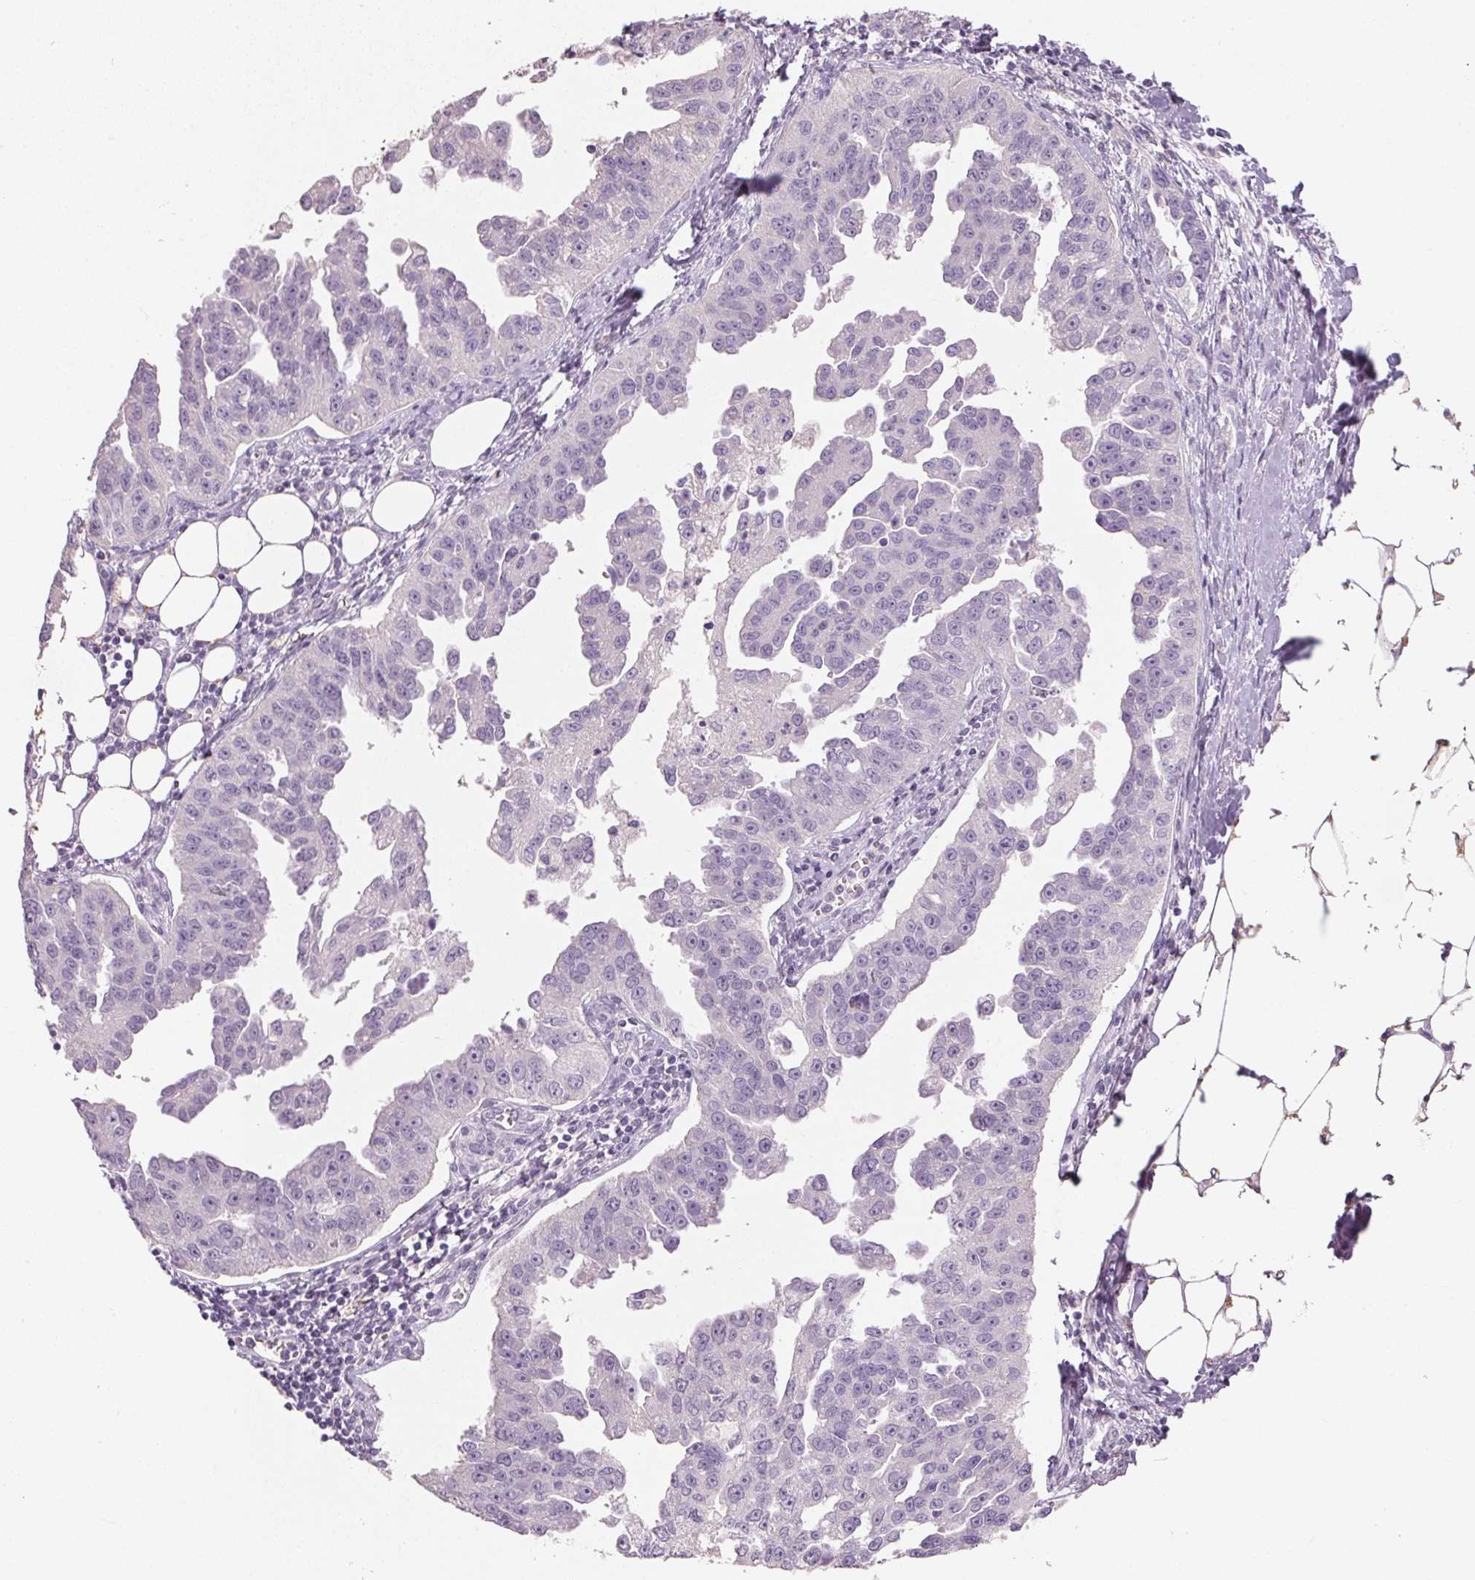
{"staining": {"intensity": "negative", "quantity": "none", "location": "none"}, "tissue": "ovarian cancer", "cell_type": "Tumor cells", "image_type": "cancer", "snomed": [{"axis": "morphology", "description": "Cystadenocarcinoma, serous, NOS"}, {"axis": "topography", "description": "Ovary"}], "caption": "Ovarian cancer (serous cystadenocarcinoma) stained for a protein using immunohistochemistry (IHC) reveals no staining tumor cells.", "gene": "HSD17B1", "patient": {"sex": "female", "age": 75}}